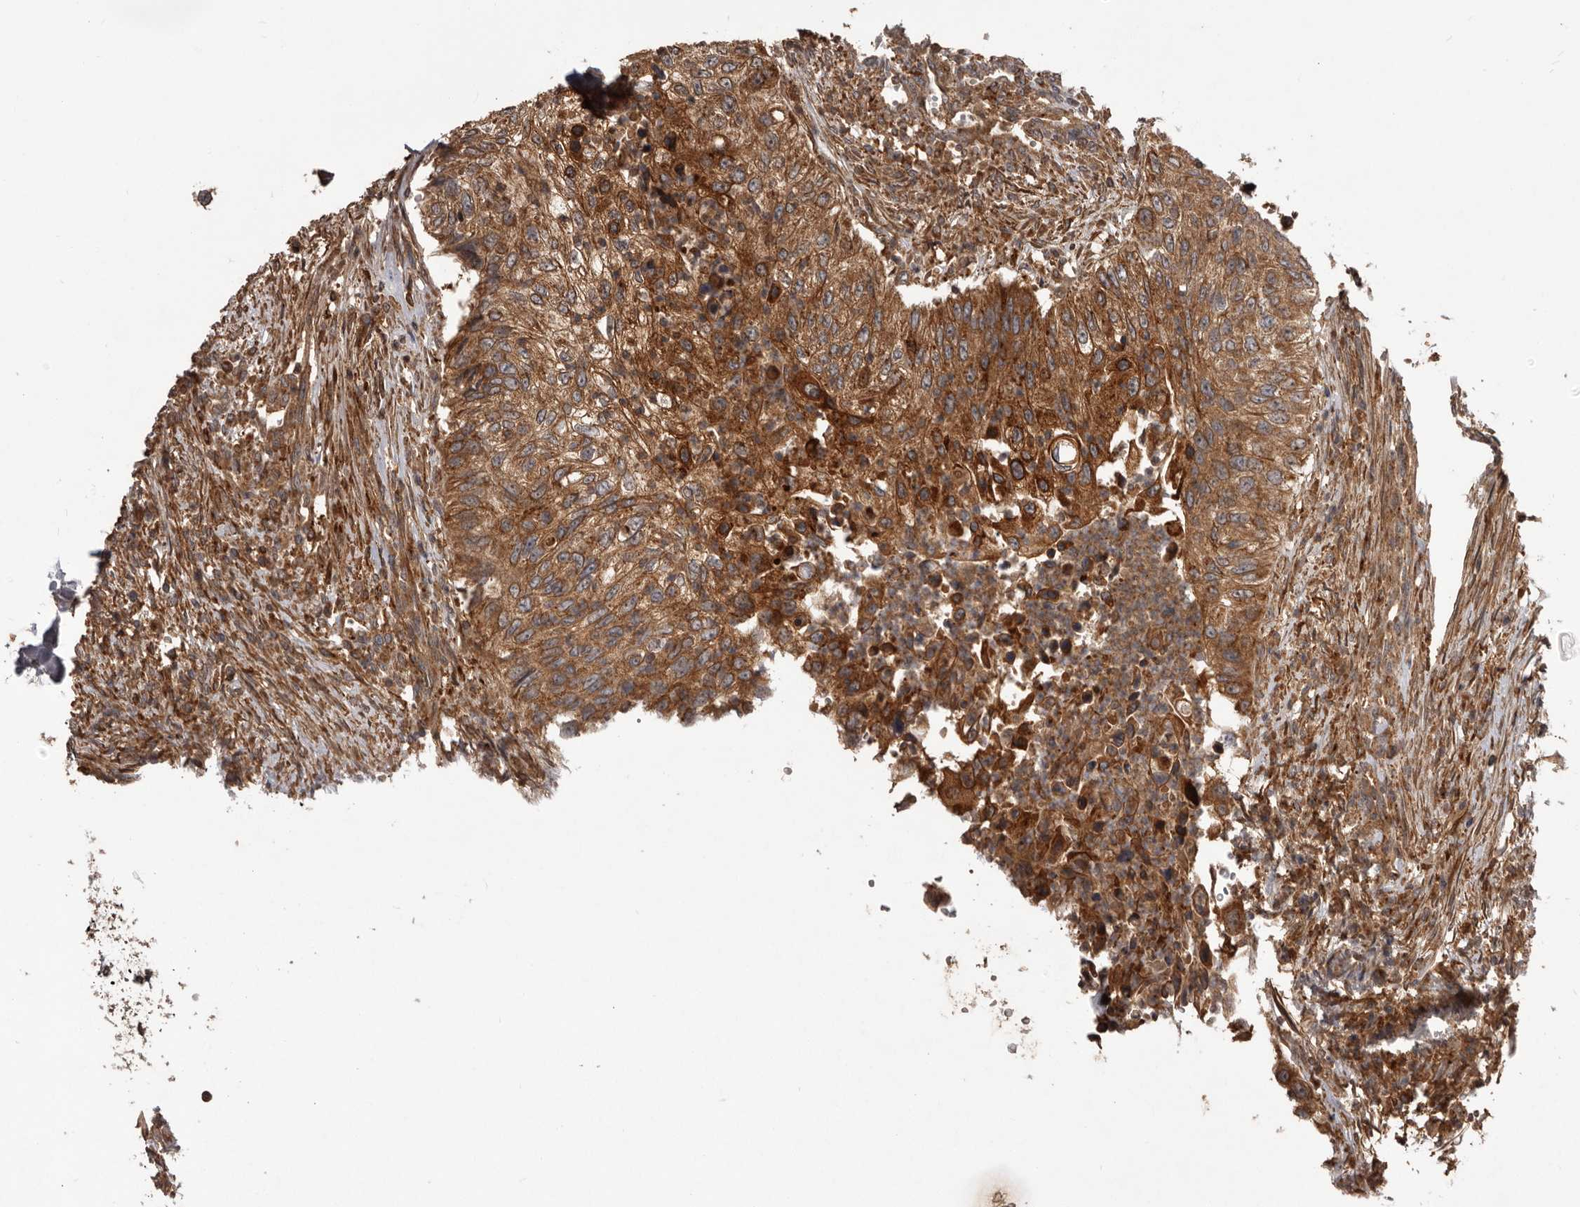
{"staining": {"intensity": "strong", "quantity": ">75%", "location": "cytoplasmic/membranous"}, "tissue": "urothelial cancer", "cell_type": "Tumor cells", "image_type": "cancer", "snomed": [{"axis": "morphology", "description": "Urothelial carcinoma, High grade"}, {"axis": "topography", "description": "Urinary bladder"}], "caption": "Approximately >75% of tumor cells in human urothelial carcinoma (high-grade) reveal strong cytoplasmic/membranous protein staining as visualized by brown immunohistochemical staining.", "gene": "SLC22A3", "patient": {"sex": "female", "age": 60}}